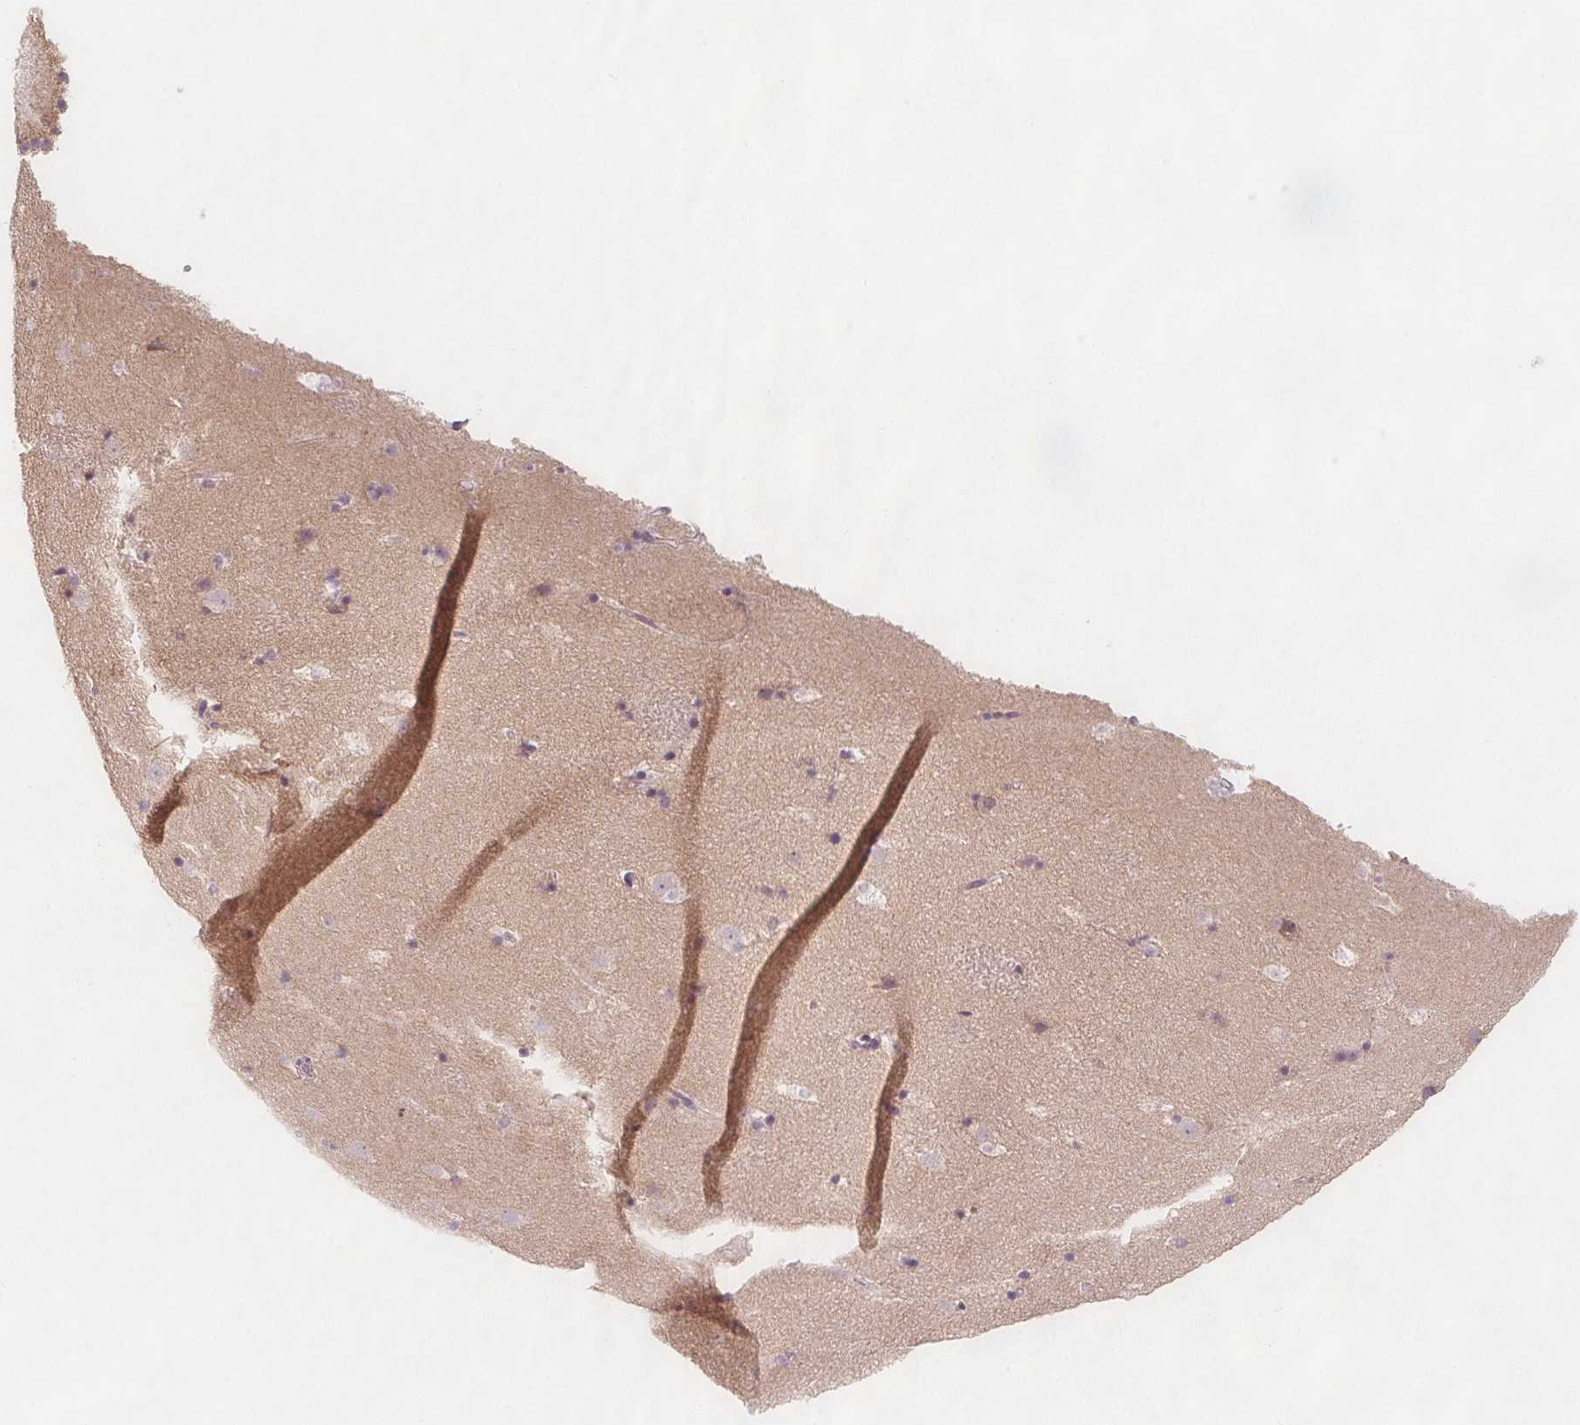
{"staining": {"intensity": "weak", "quantity": "<25%", "location": "nuclear"}, "tissue": "caudate", "cell_type": "Glial cells", "image_type": "normal", "snomed": [{"axis": "morphology", "description": "Normal tissue, NOS"}, {"axis": "topography", "description": "Lateral ventricle wall"}], "caption": "Glial cells show no significant positivity in benign caudate. (IHC, brightfield microscopy, high magnification).", "gene": "C1orf167", "patient": {"sex": "male", "age": 37}}